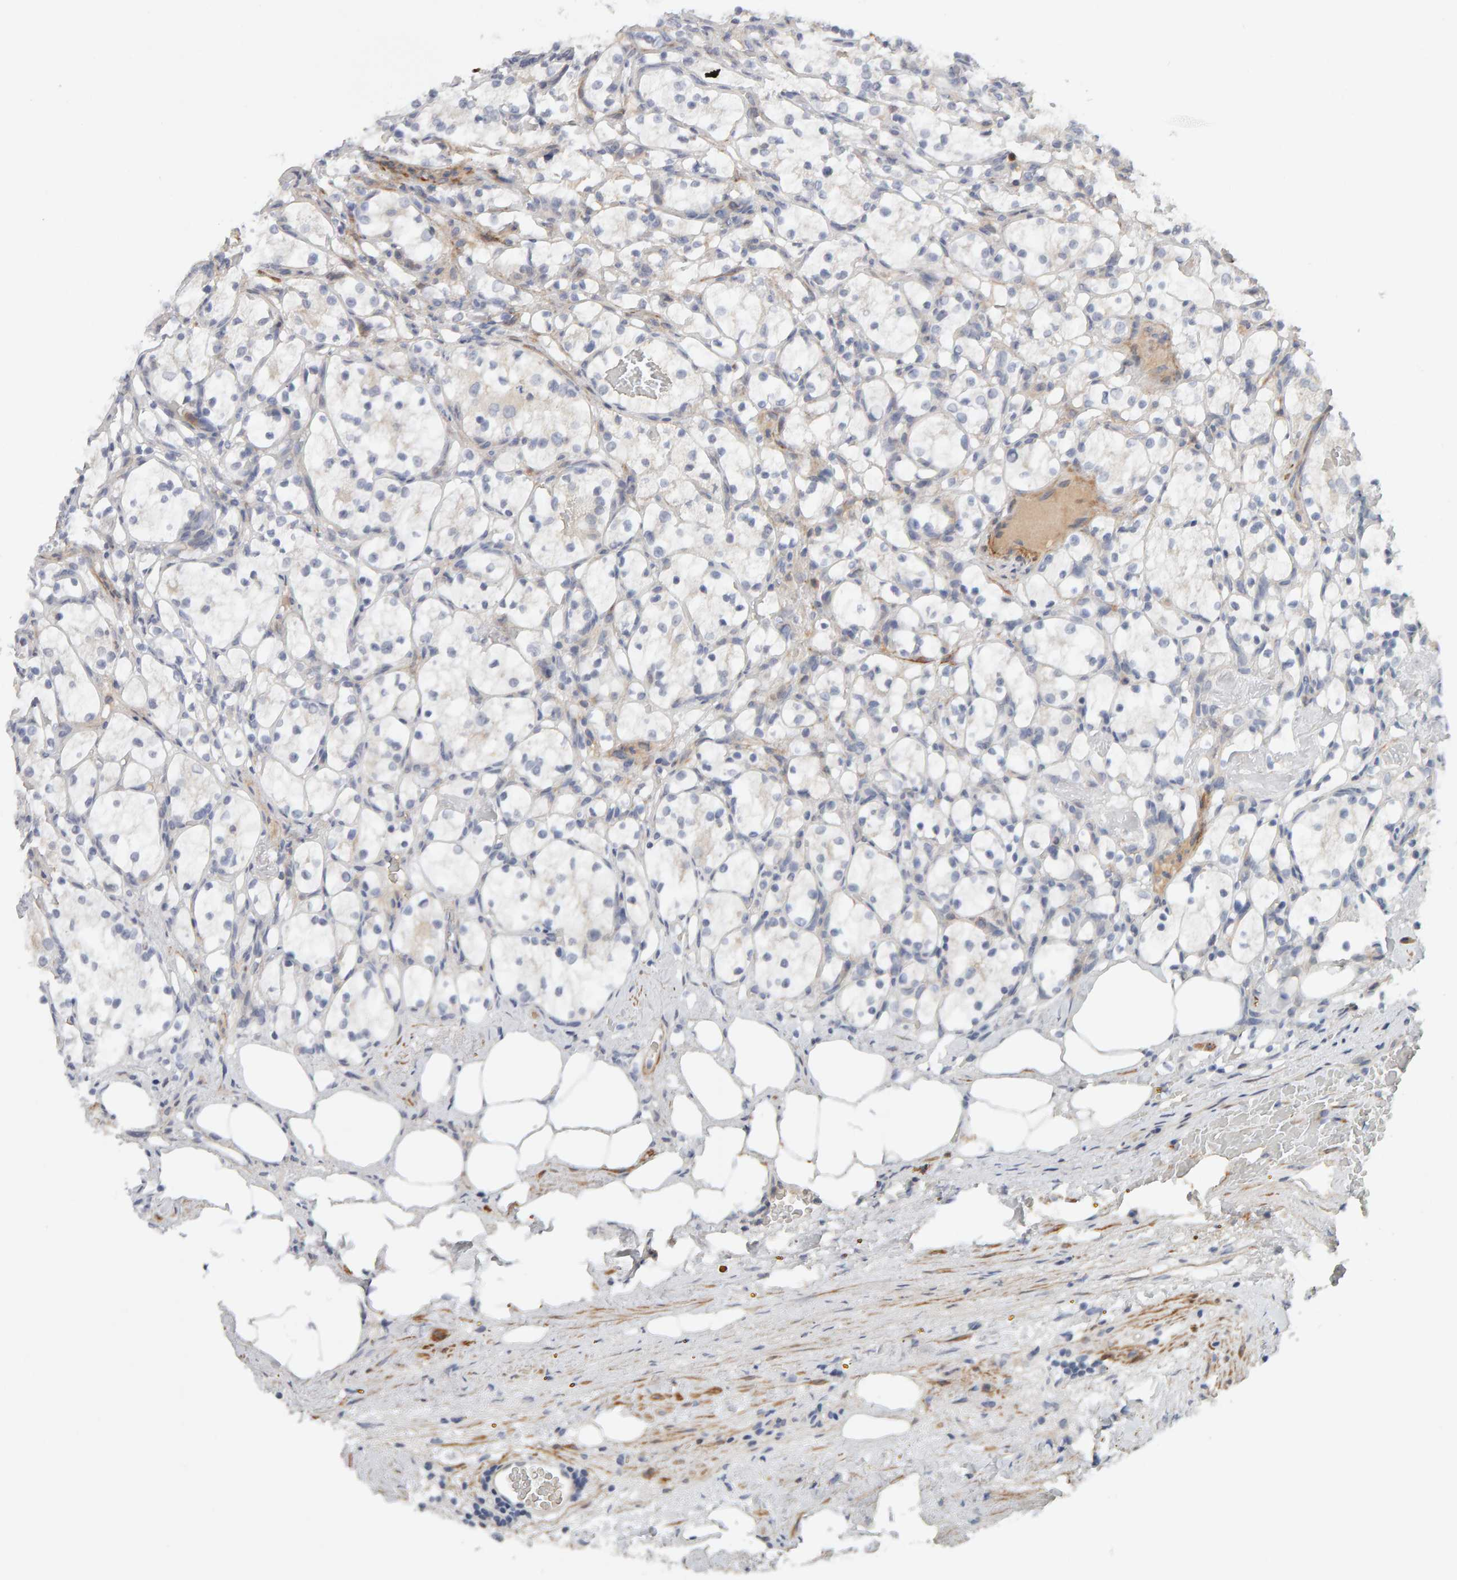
{"staining": {"intensity": "negative", "quantity": "none", "location": "none"}, "tissue": "renal cancer", "cell_type": "Tumor cells", "image_type": "cancer", "snomed": [{"axis": "morphology", "description": "Adenocarcinoma, NOS"}, {"axis": "topography", "description": "Kidney"}], "caption": "IHC micrograph of renal cancer (adenocarcinoma) stained for a protein (brown), which displays no positivity in tumor cells. (Brightfield microscopy of DAB immunohistochemistry at high magnification).", "gene": "NUDCD1", "patient": {"sex": "female", "age": 69}}